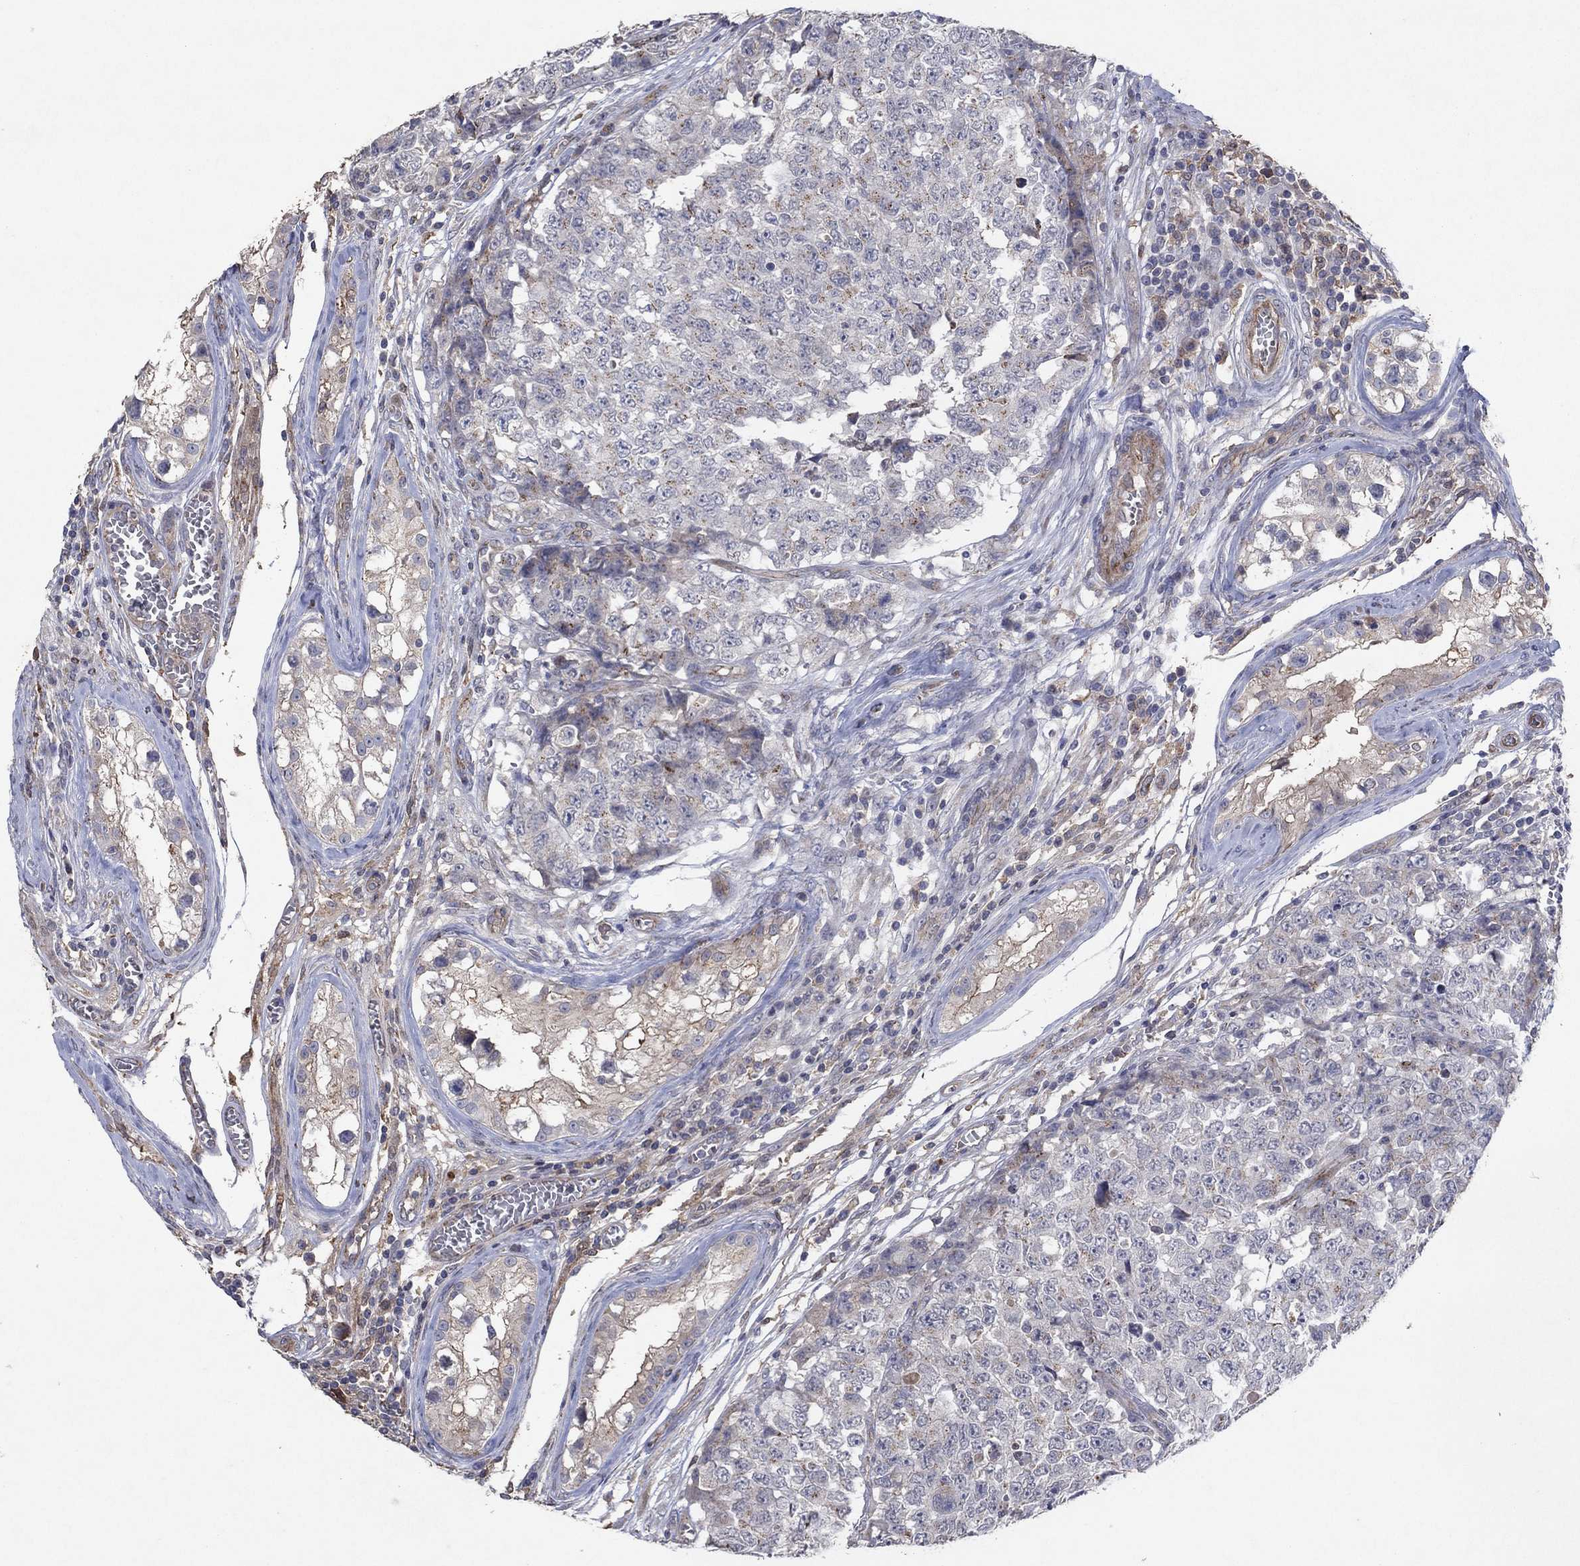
{"staining": {"intensity": "moderate", "quantity": "25%-75%", "location": "cytoplasmic/membranous"}, "tissue": "testis cancer", "cell_type": "Tumor cells", "image_type": "cancer", "snomed": [{"axis": "morphology", "description": "Carcinoma, Embryonal, NOS"}, {"axis": "topography", "description": "Testis"}], "caption": "Immunohistochemical staining of human testis cancer exhibits medium levels of moderate cytoplasmic/membranous protein staining in about 25%-75% of tumor cells.", "gene": "FRG1", "patient": {"sex": "male", "age": 23}}